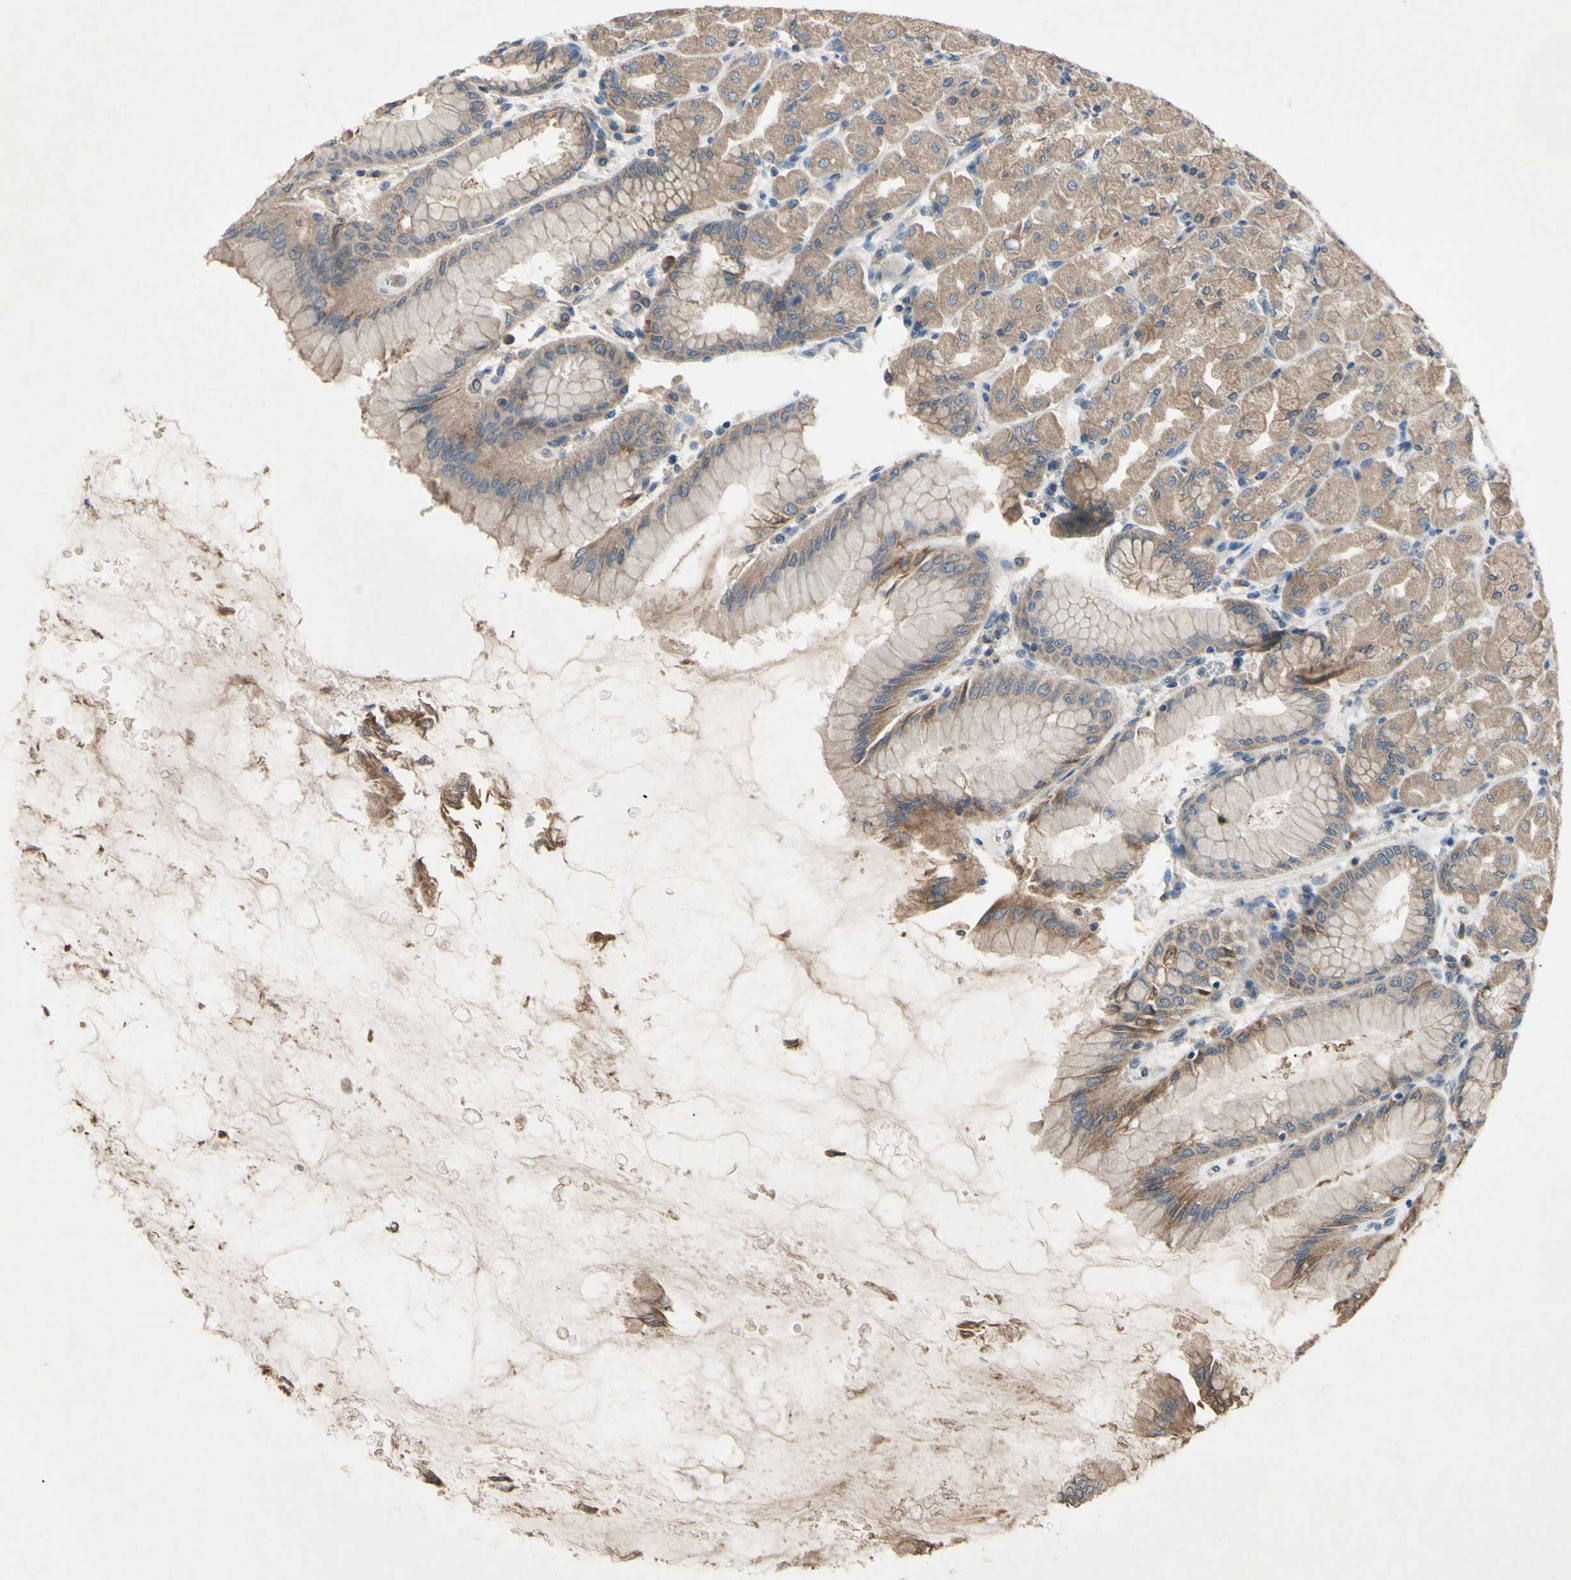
{"staining": {"intensity": "moderate", "quantity": ">75%", "location": "cytoplasmic/membranous"}, "tissue": "stomach", "cell_type": "Glandular cells", "image_type": "normal", "snomed": [{"axis": "morphology", "description": "Normal tissue, NOS"}, {"axis": "topography", "description": "Stomach, upper"}], "caption": "Protein expression analysis of benign stomach demonstrates moderate cytoplasmic/membranous expression in about >75% of glandular cells. The staining was performed using DAB (3,3'-diaminobenzidine) to visualize the protein expression in brown, while the nuclei were stained in blue with hematoxylin (Magnification: 20x).", "gene": "HILPDA", "patient": {"sex": "female", "age": 56}}